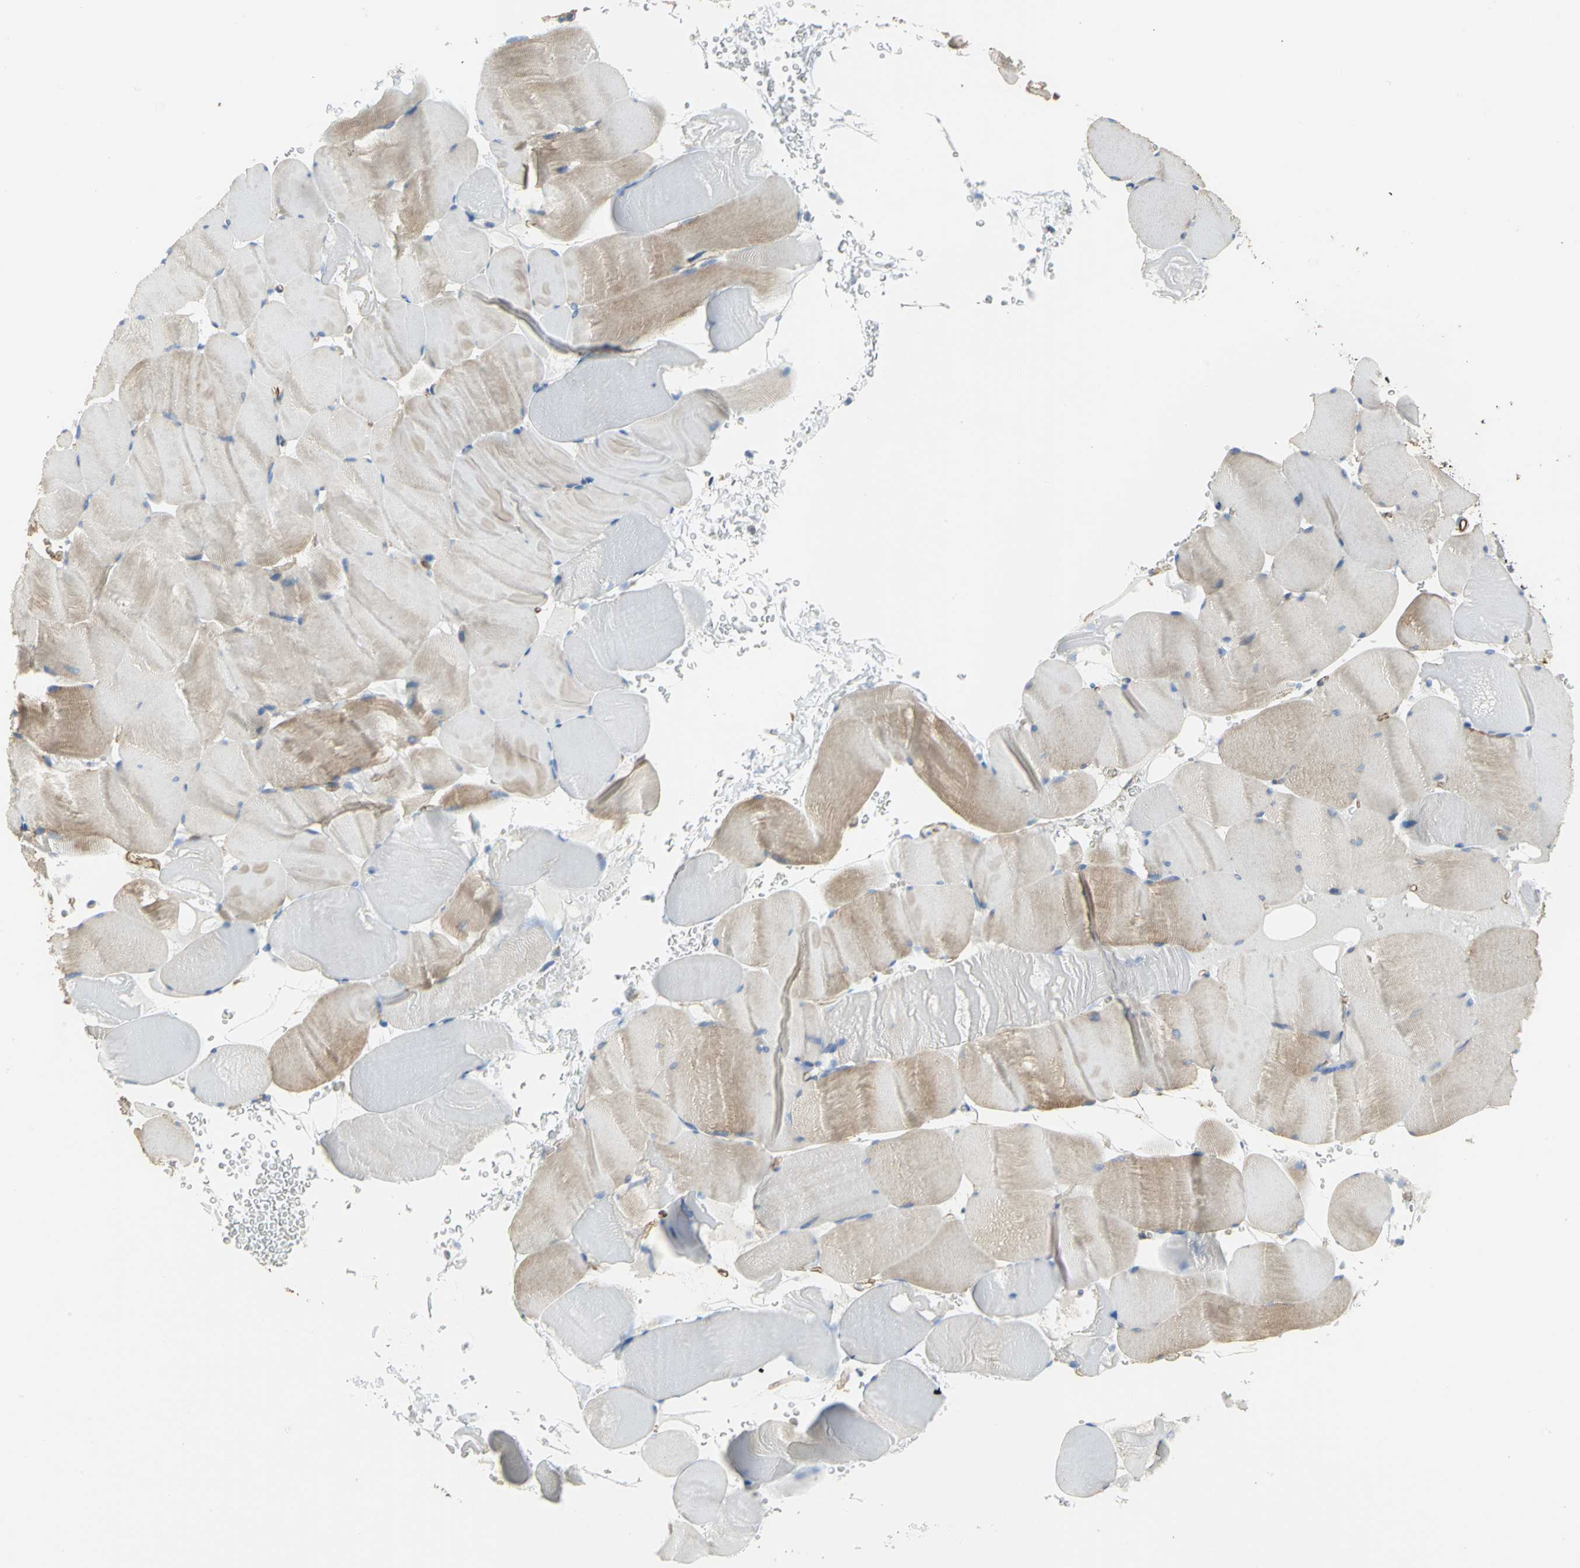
{"staining": {"intensity": "weak", "quantity": ">75%", "location": "cytoplasmic/membranous"}, "tissue": "skeletal muscle", "cell_type": "Myocytes", "image_type": "normal", "snomed": [{"axis": "morphology", "description": "Normal tissue, NOS"}, {"axis": "topography", "description": "Skeletal muscle"}], "caption": "A micrograph of human skeletal muscle stained for a protein shows weak cytoplasmic/membranous brown staining in myocytes. Immunohistochemistry (ihc) stains the protein of interest in brown and the nuclei are stained blue.", "gene": "FLNB", "patient": {"sex": "male", "age": 62}}